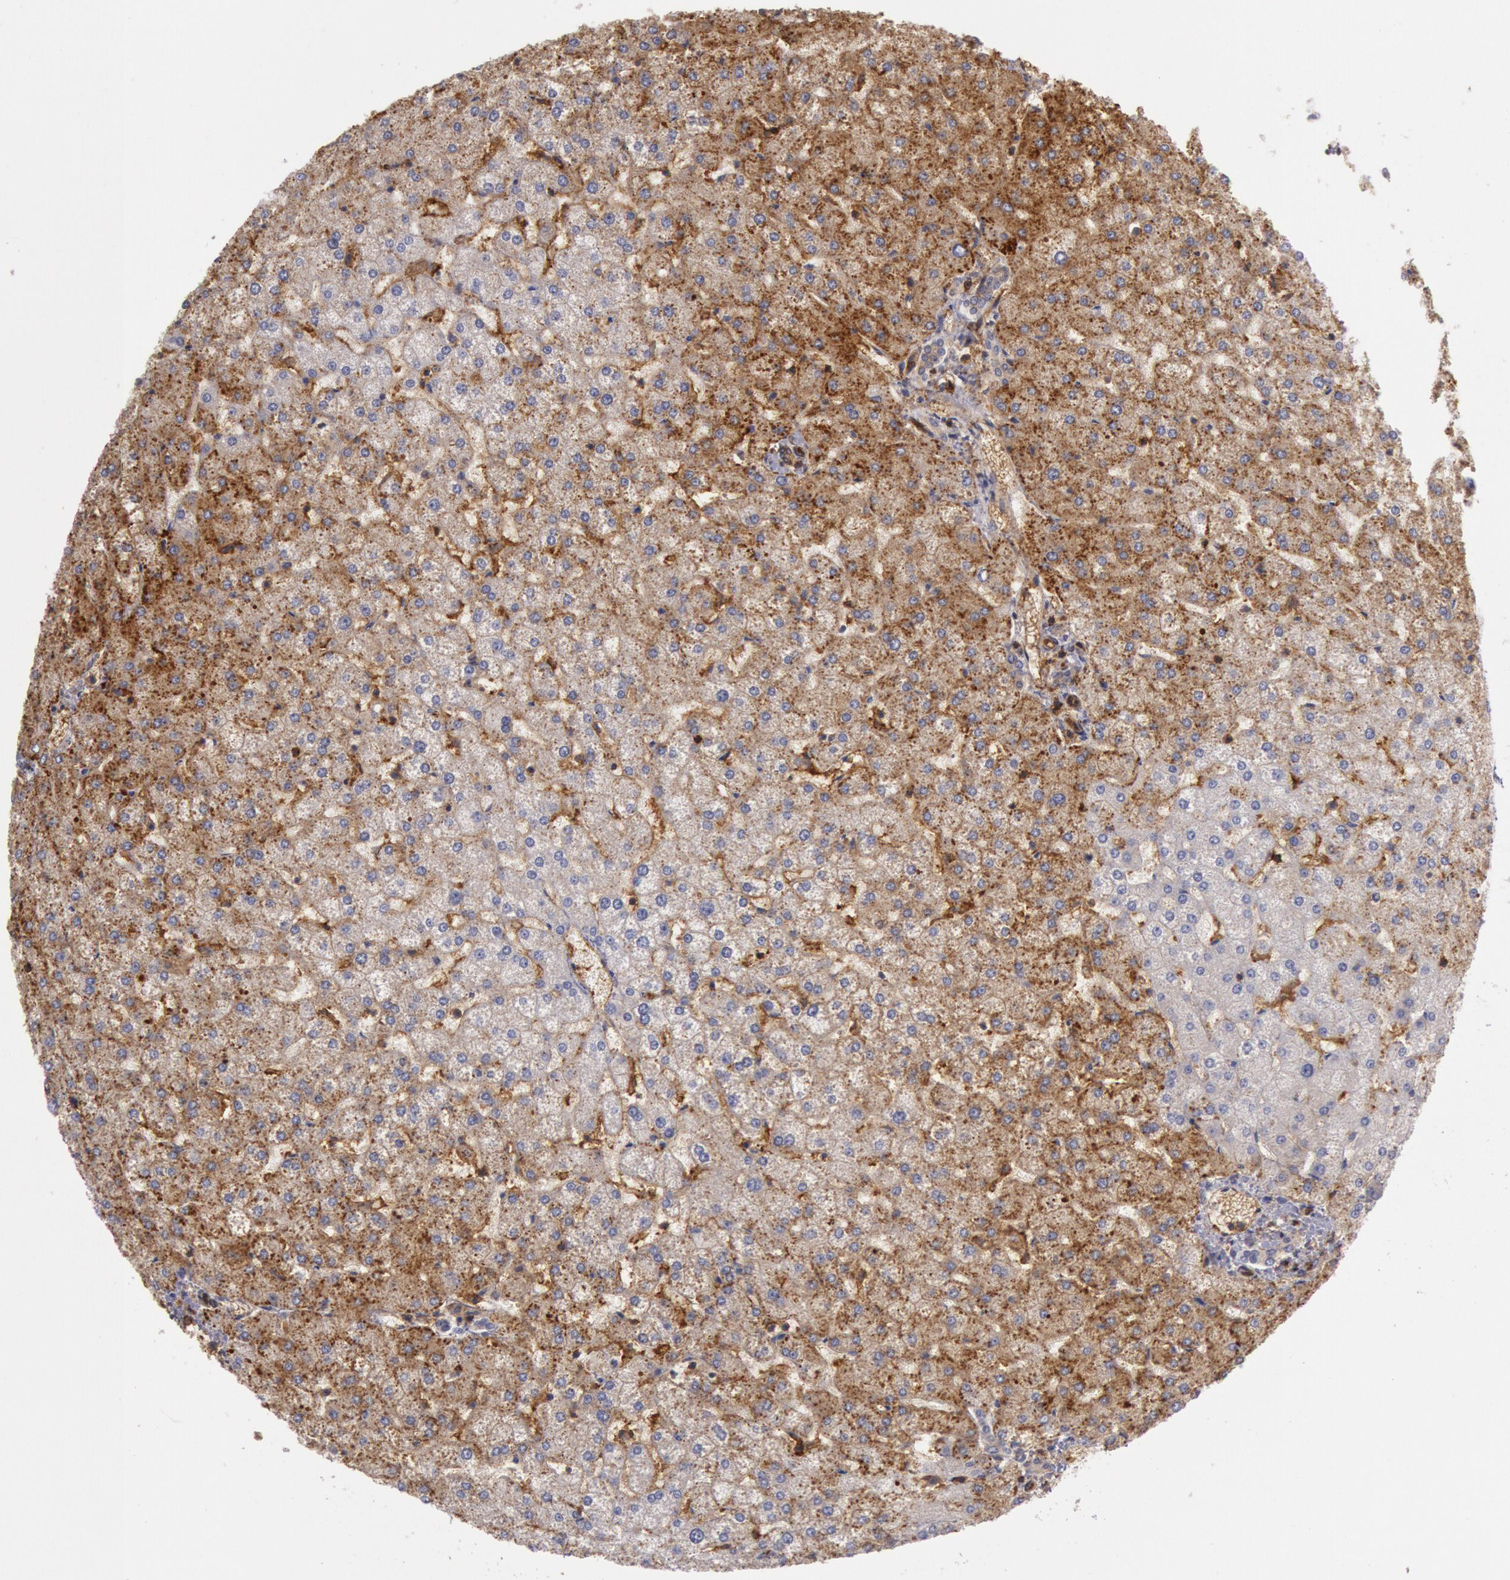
{"staining": {"intensity": "weak", "quantity": "25%-75%", "location": "cytoplasmic/membranous"}, "tissue": "liver", "cell_type": "Cholangiocytes", "image_type": "normal", "snomed": [{"axis": "morphology", "description": "Normal tissue, NOS"}, {"axis": "topography", "description": "Liver"}], "caption": "Liver stained for a protein exhibits weak cytoplasmic/membranous positivity in cholangiocytes.", "gene": "TRIB2", "patient": {"sex": "female", "age": 32}}